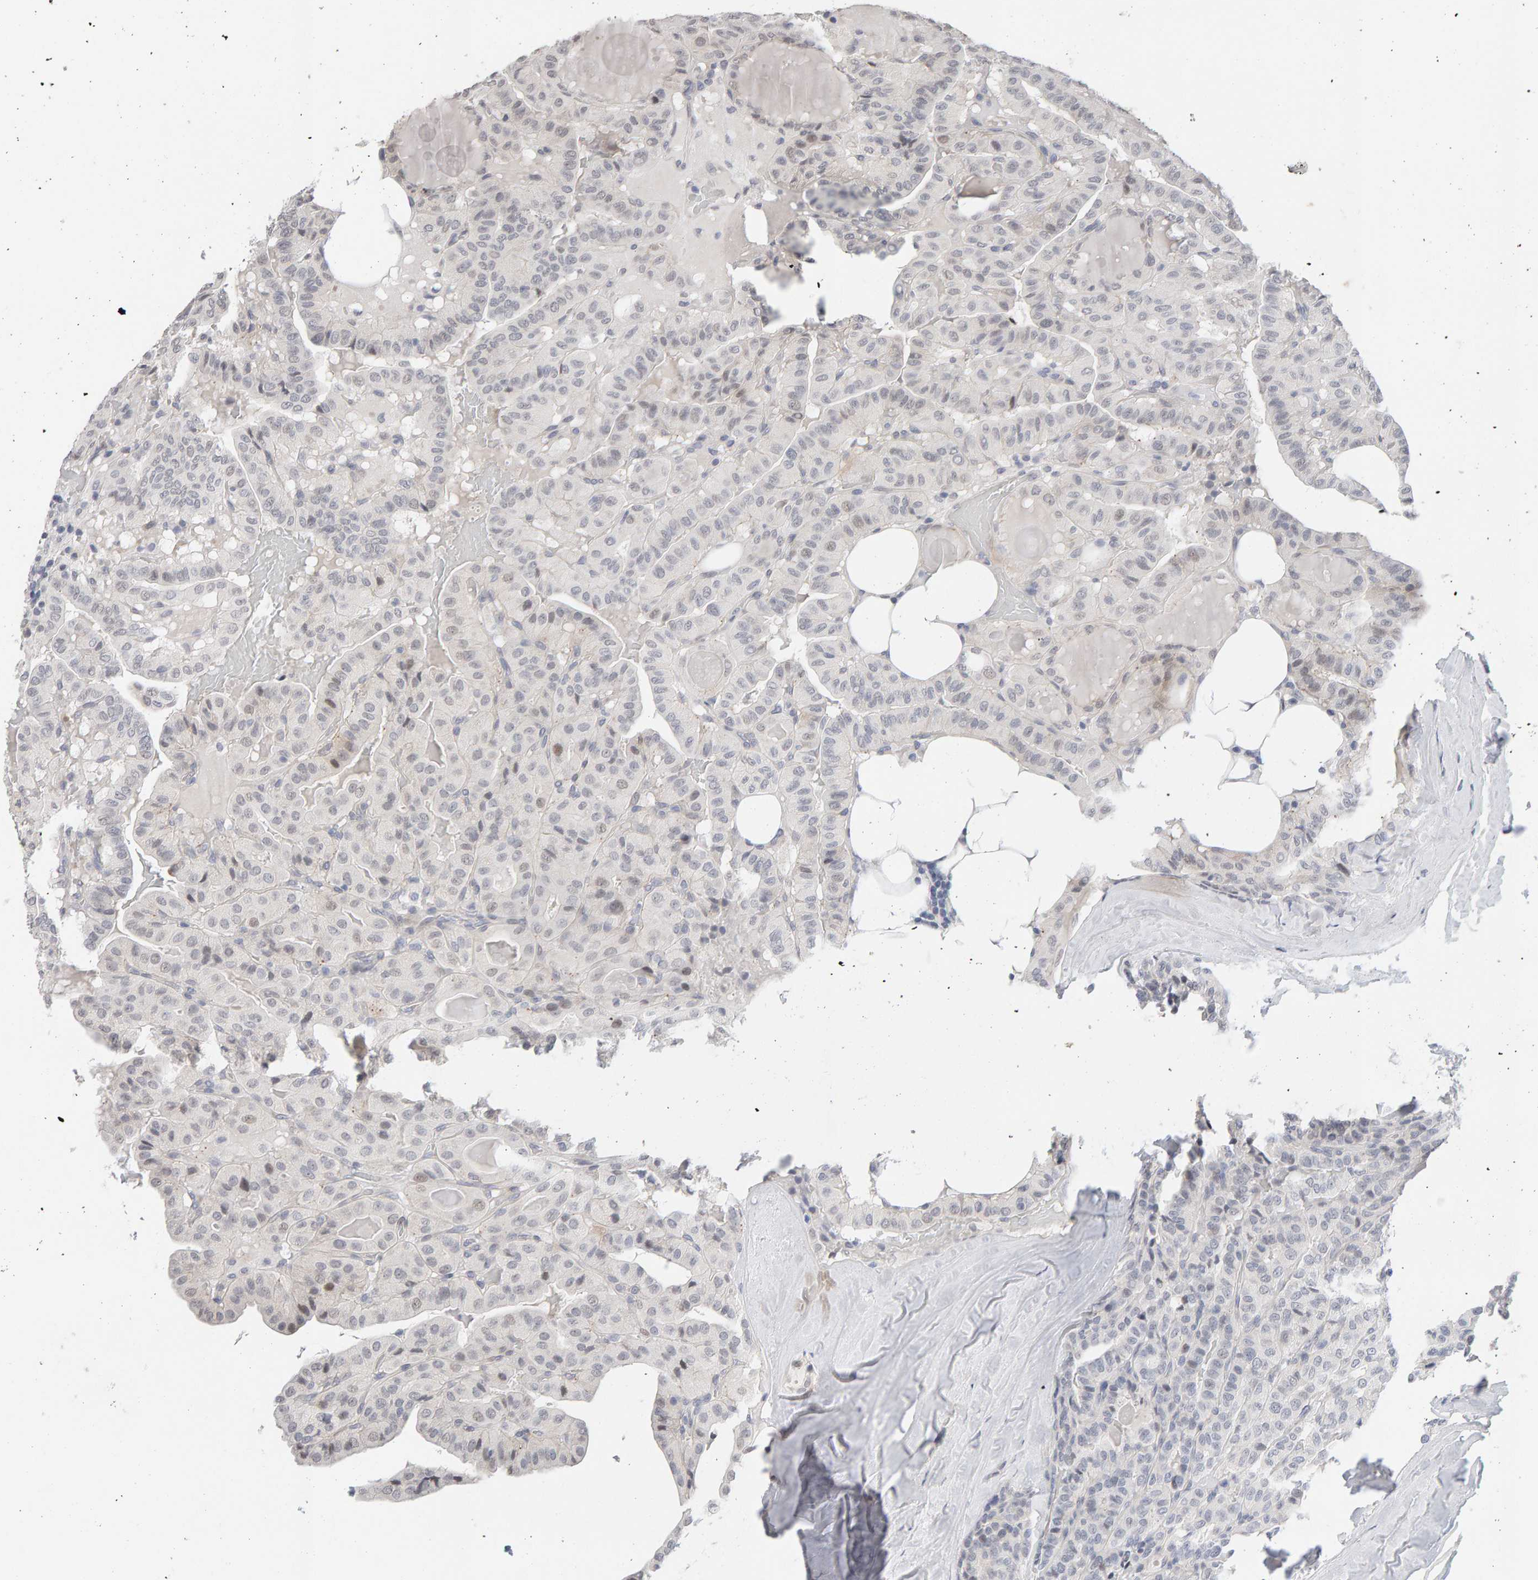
{"staining": {"intensity": "negative", "quantity": "none", "location": "none"}, "tissue": "thyroid cancer", "cell_type": "Tumor cells", "image_type": "cancer", "snomed": [{"axis": "morphology", "description": "Papillary adenocarcinoma, NOS"}, {"axis": "topography", "description": "Thyroid gland"}], "caption": "IHC photomicrograph of thyroid cancer stained for a protein (brown), which exhibits no expression in tumor cells.", "gene": "HNF4A", "patient": {"sex": "male", "age": 77}}